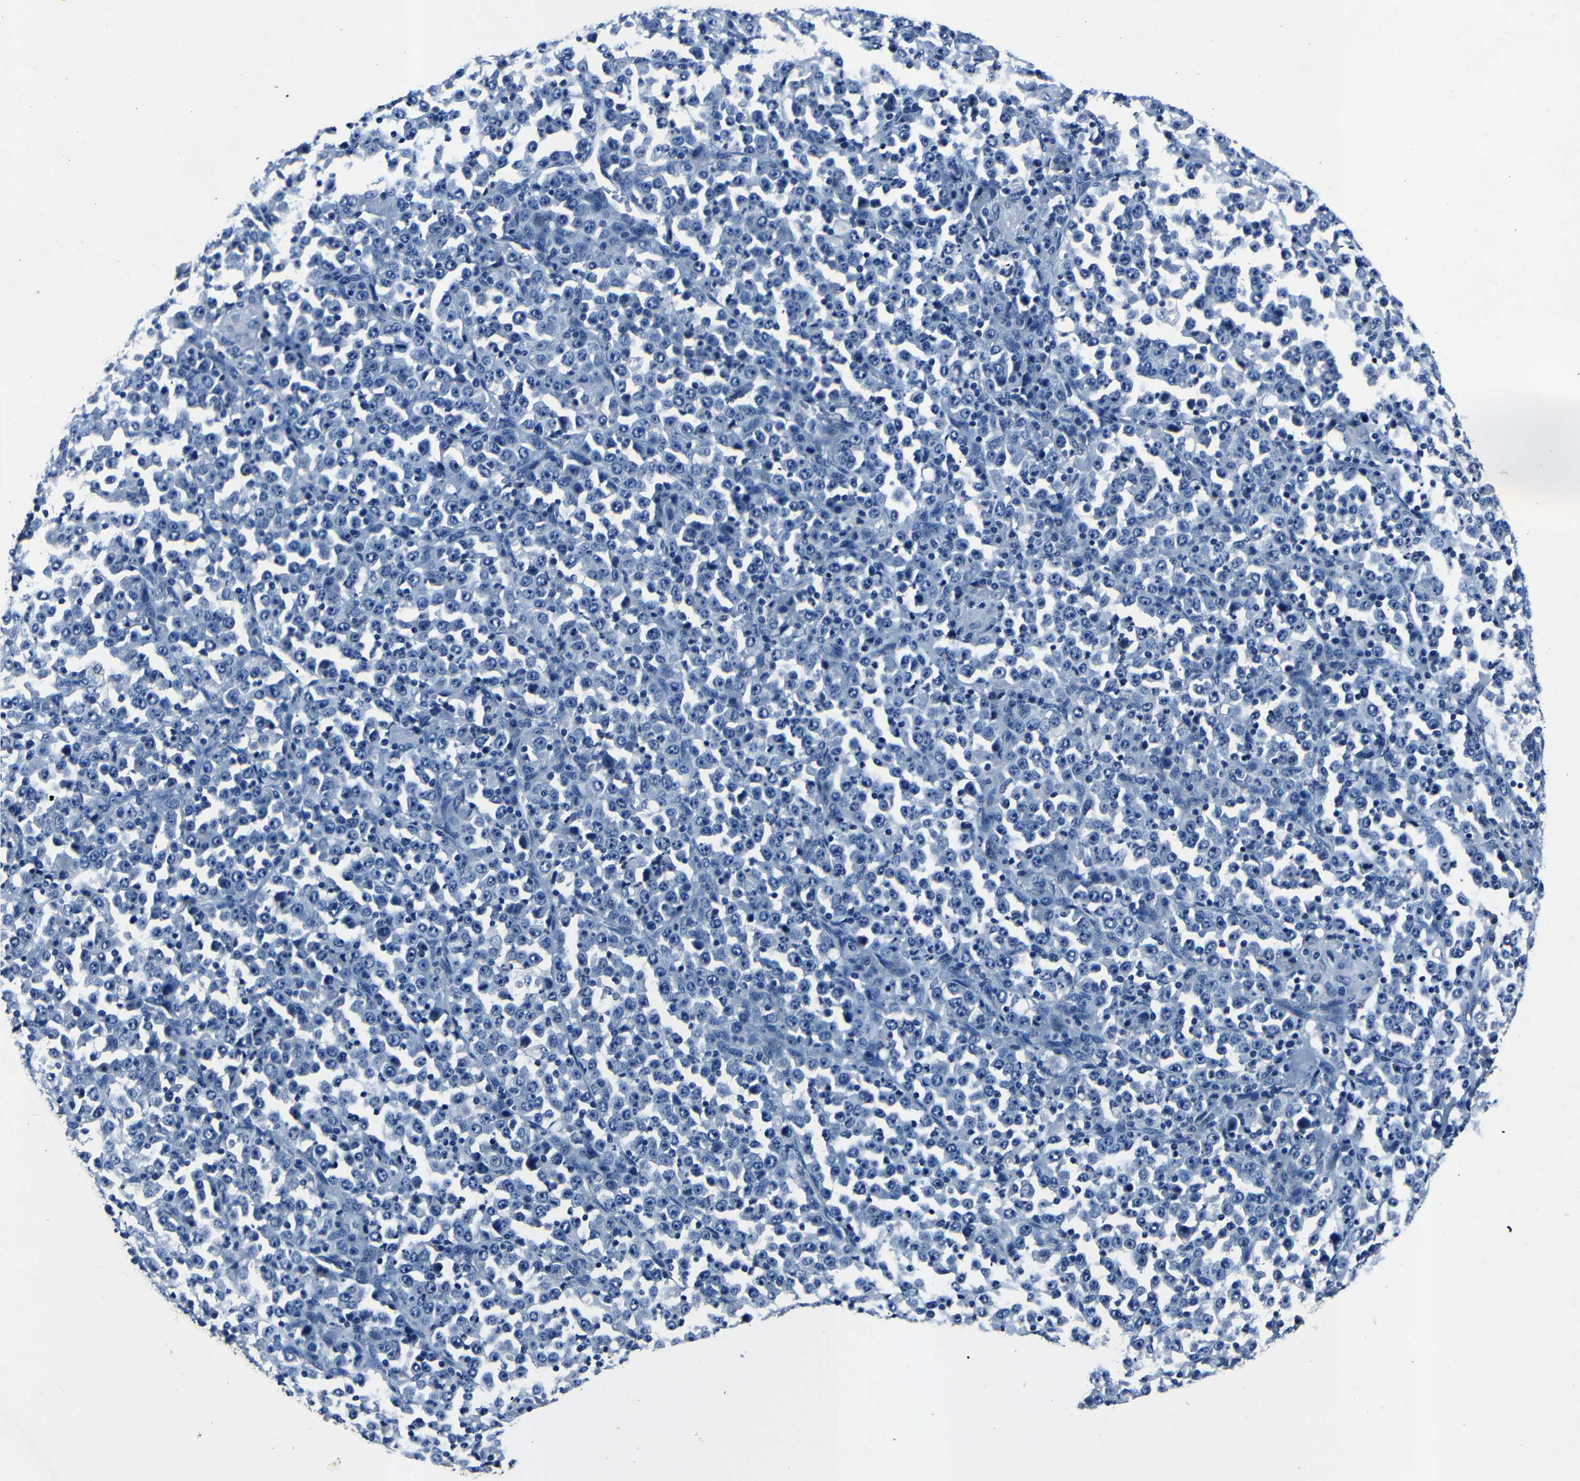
{"staining": {"intensity": "negative", "quantity": "none", "location": "none"}, "tissue": "stomach cancer", "cell_type": "Tumor cells", "image_type": "cancer", "snomed": [{"axis": "morphology", "description": "Normal tissue, NOS"}, {"axis": "morphology", "description": "Adenocarcinoma, NOS"}, {"axis": "topography", "description": "Stomach, upper"}, {"axis": "topography", "description": "Stomach"}], "caption": "Immunohistochemistry (IHC) histopathology image of neoplastic tissue: stomach cancer stained with DAB exhibits no significant protein staining in tumor cells.", "gene": "NCMAP", "patient": {"sex": "male", "age": 59}}